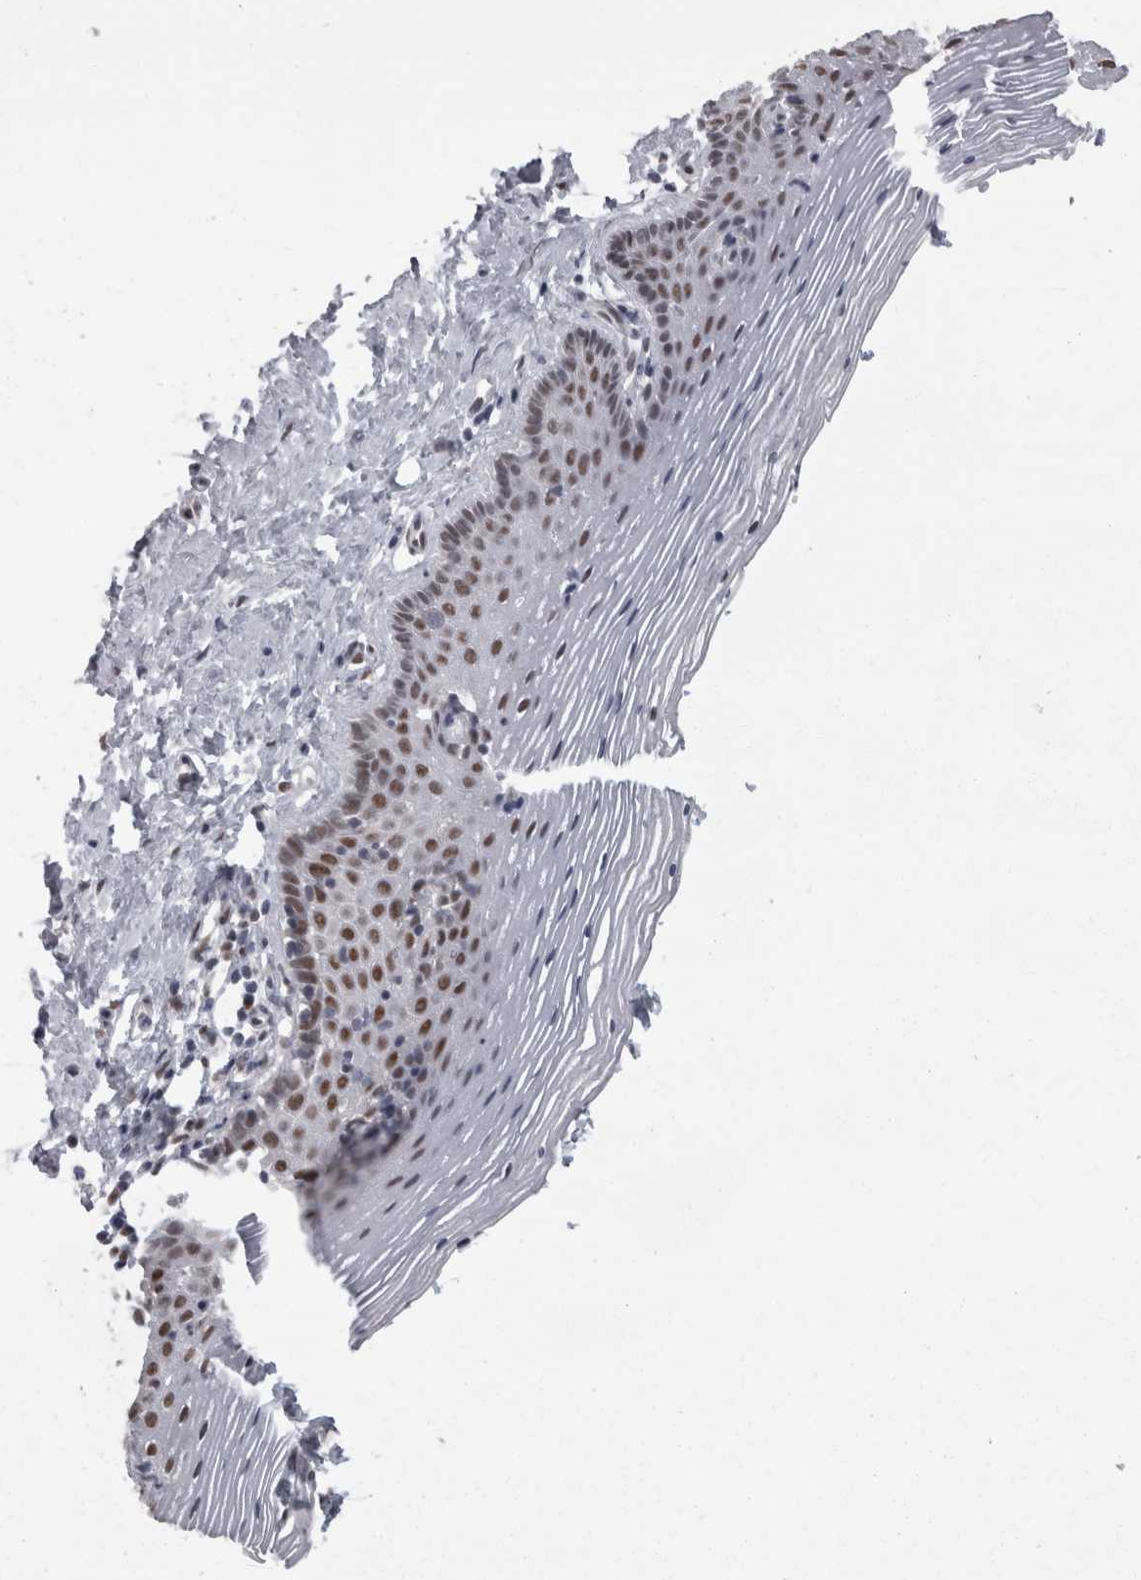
{"staining": {"intensity": "moderate", "quantity": ">75%", "location": "nuclear"}, "tissue": "vagina", "cell_type": "Squamous epithelial cells", "image_type": "normal", "snomed": [{"axis": "morphology", "description": "Normal tissue, NOS"}, {"axis": "topography", "description": "Vagina"}], "caption": "Human vagina stained for a protein (brown) exhibits moderate nuclear positive positivity in approximately >75% of squamous epithelial cells.", "gene": "C1orf54", "patient": {"sex": "female", "age": 32}}